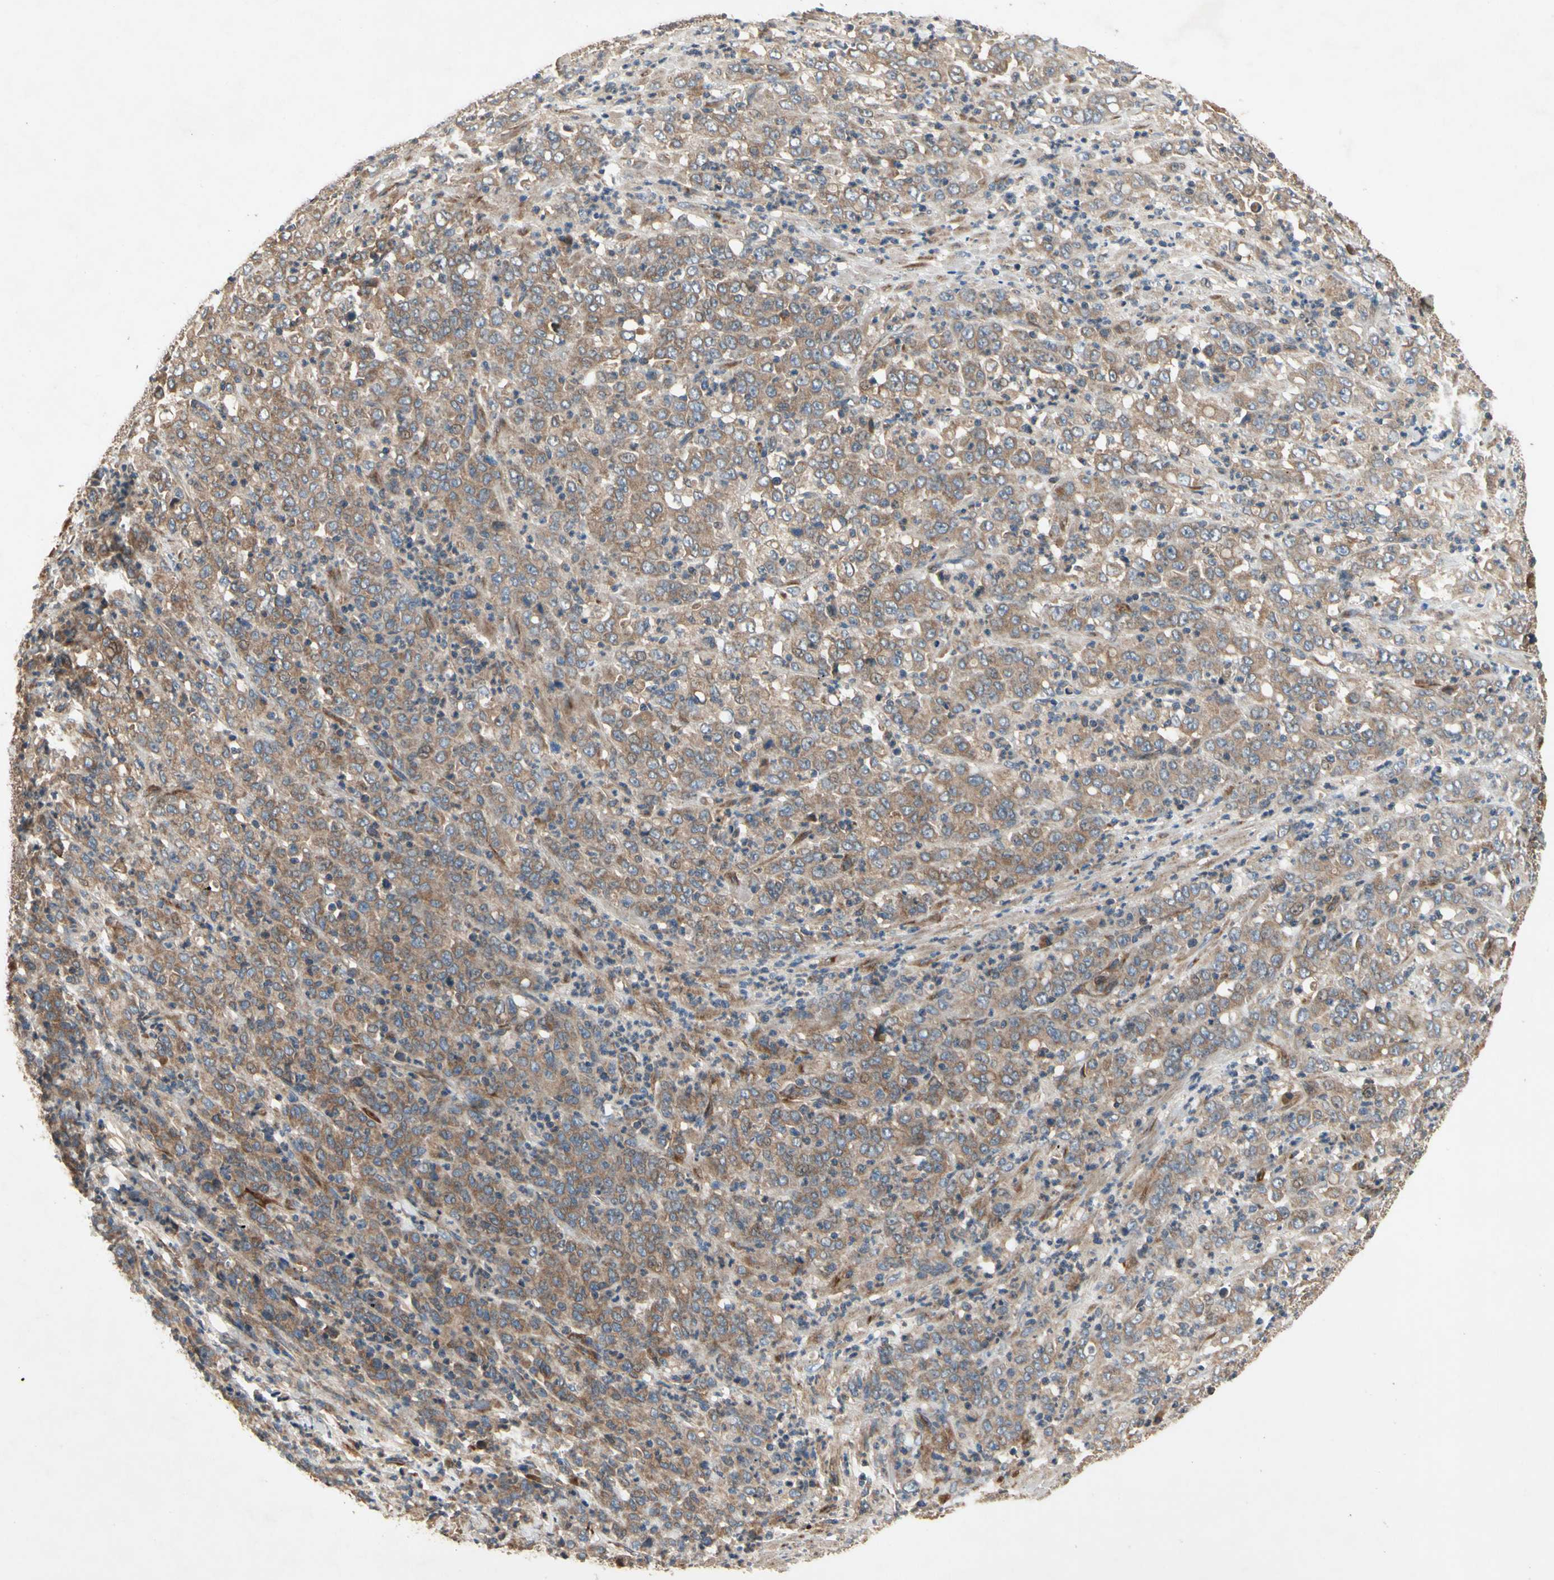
{"staining": {"intensity": "moderate", "quantity": ">75%", "location": "cytoplasmic/membranous"}, "tissue": "stomach cancer", "cell_type": "Tumor cells", "image_type": "cancer", "snomed": [{"axis": "morphology", "description": "Adenocarcinoma, NOS"}, {"axis": "topography", "description": "Stomach, lower"}], "caption": "Protein expression analysis of stomach adenocarcinoma reveals moderate cytoplasmic/membranous expression in approximately >75% of tumor cells.", "gene": "XYLT1", "patient": {"sex": "female", "age": 71}}